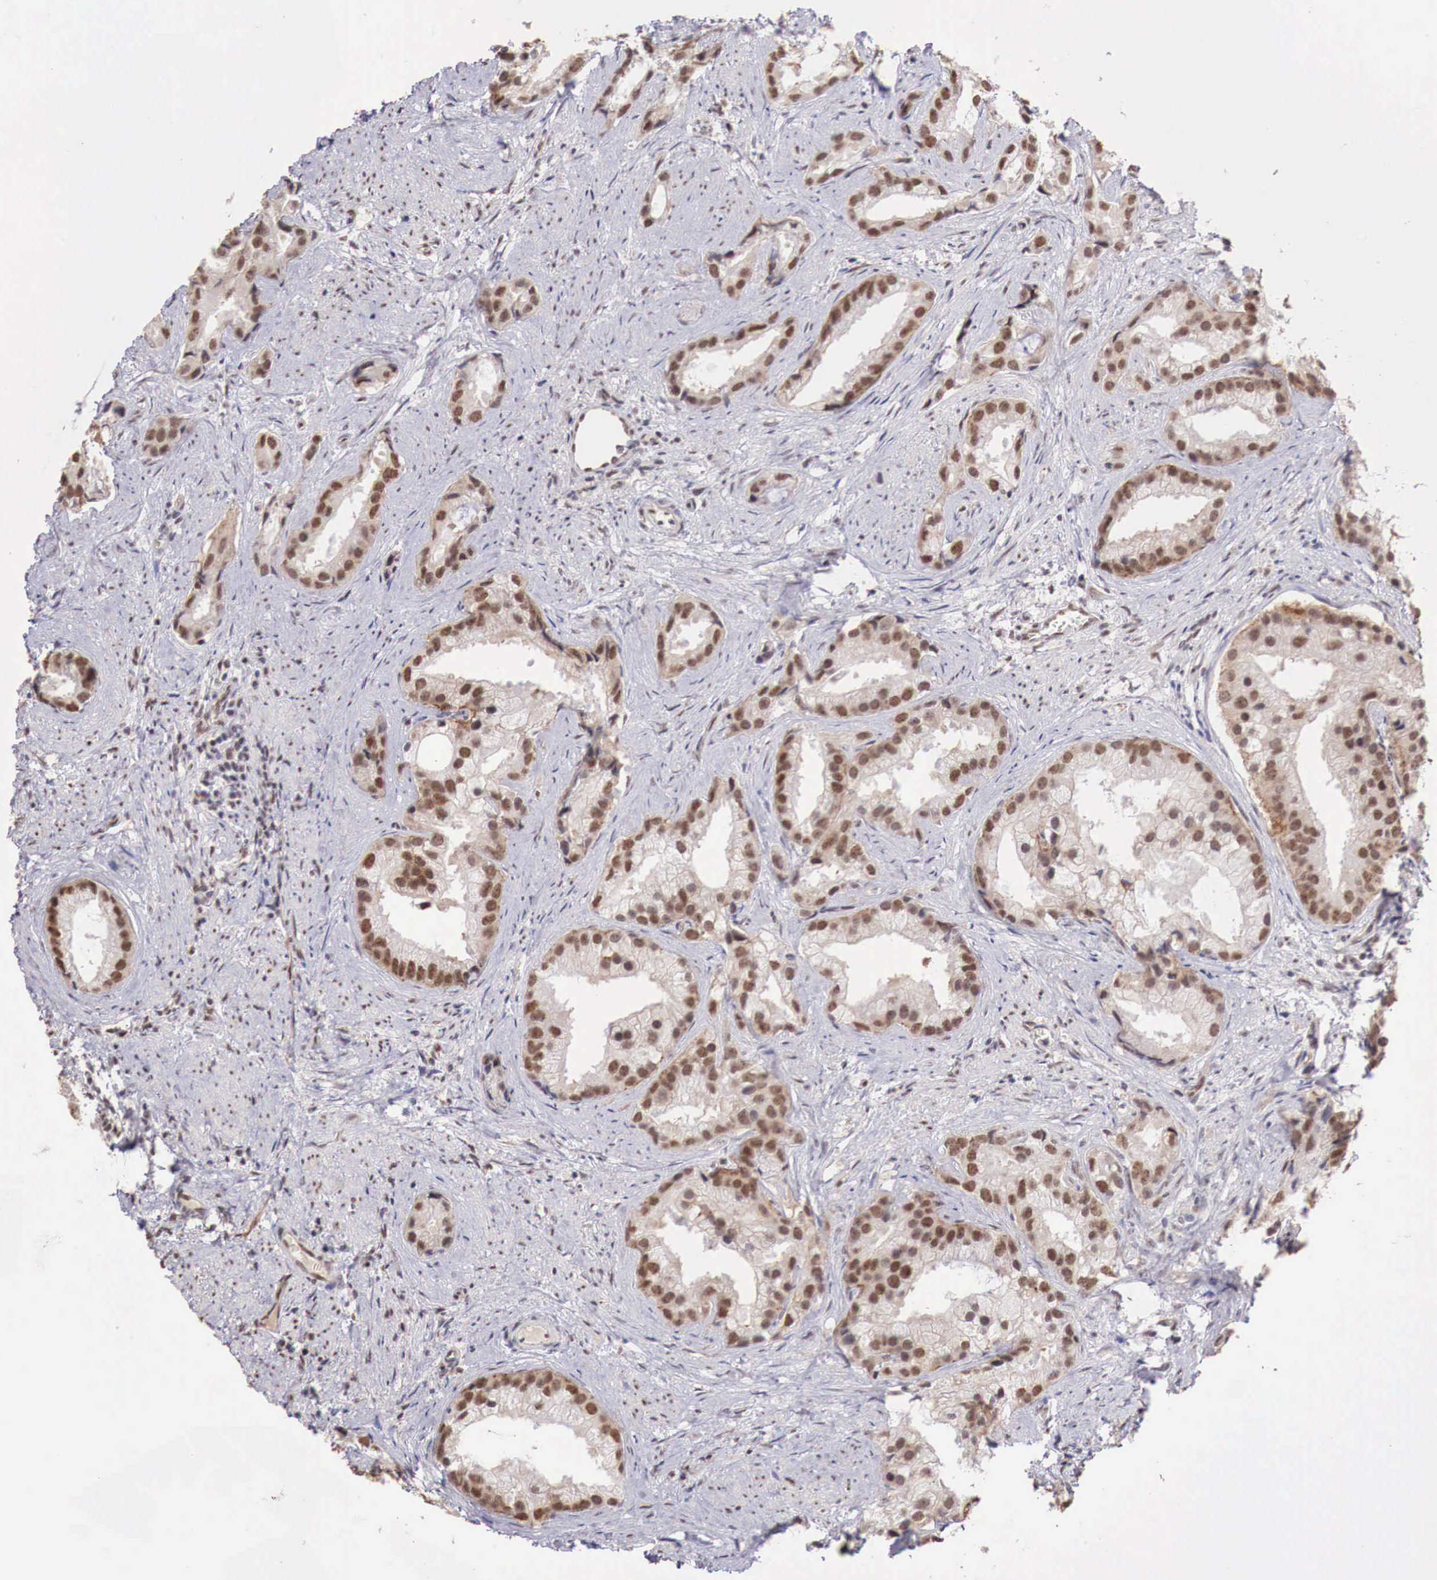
{"staining": {"intensity": "strong", "quantity": ">75%", "location": "cytoplasmic/membranous,nuclear"}, "tissue": "prostate cancer", "cell_type": "Tumor cells", "image_type": "cancer", "snomed": [{"axis": "morphology", "description": "Adenocarcinoma, Medium grade"}, {"axis": "topography", "description": "Prostate"}], "caption": "About >75% of tumor cells in adenocarcinoma (medium-grade) (prostate) reveal strong cytoplasmic/membranous and nuclear protein positivity as visualized by brown immunohistochemical staining.", "gene": "FOXP2", "patient": {"sex": "male", "age": 65}}